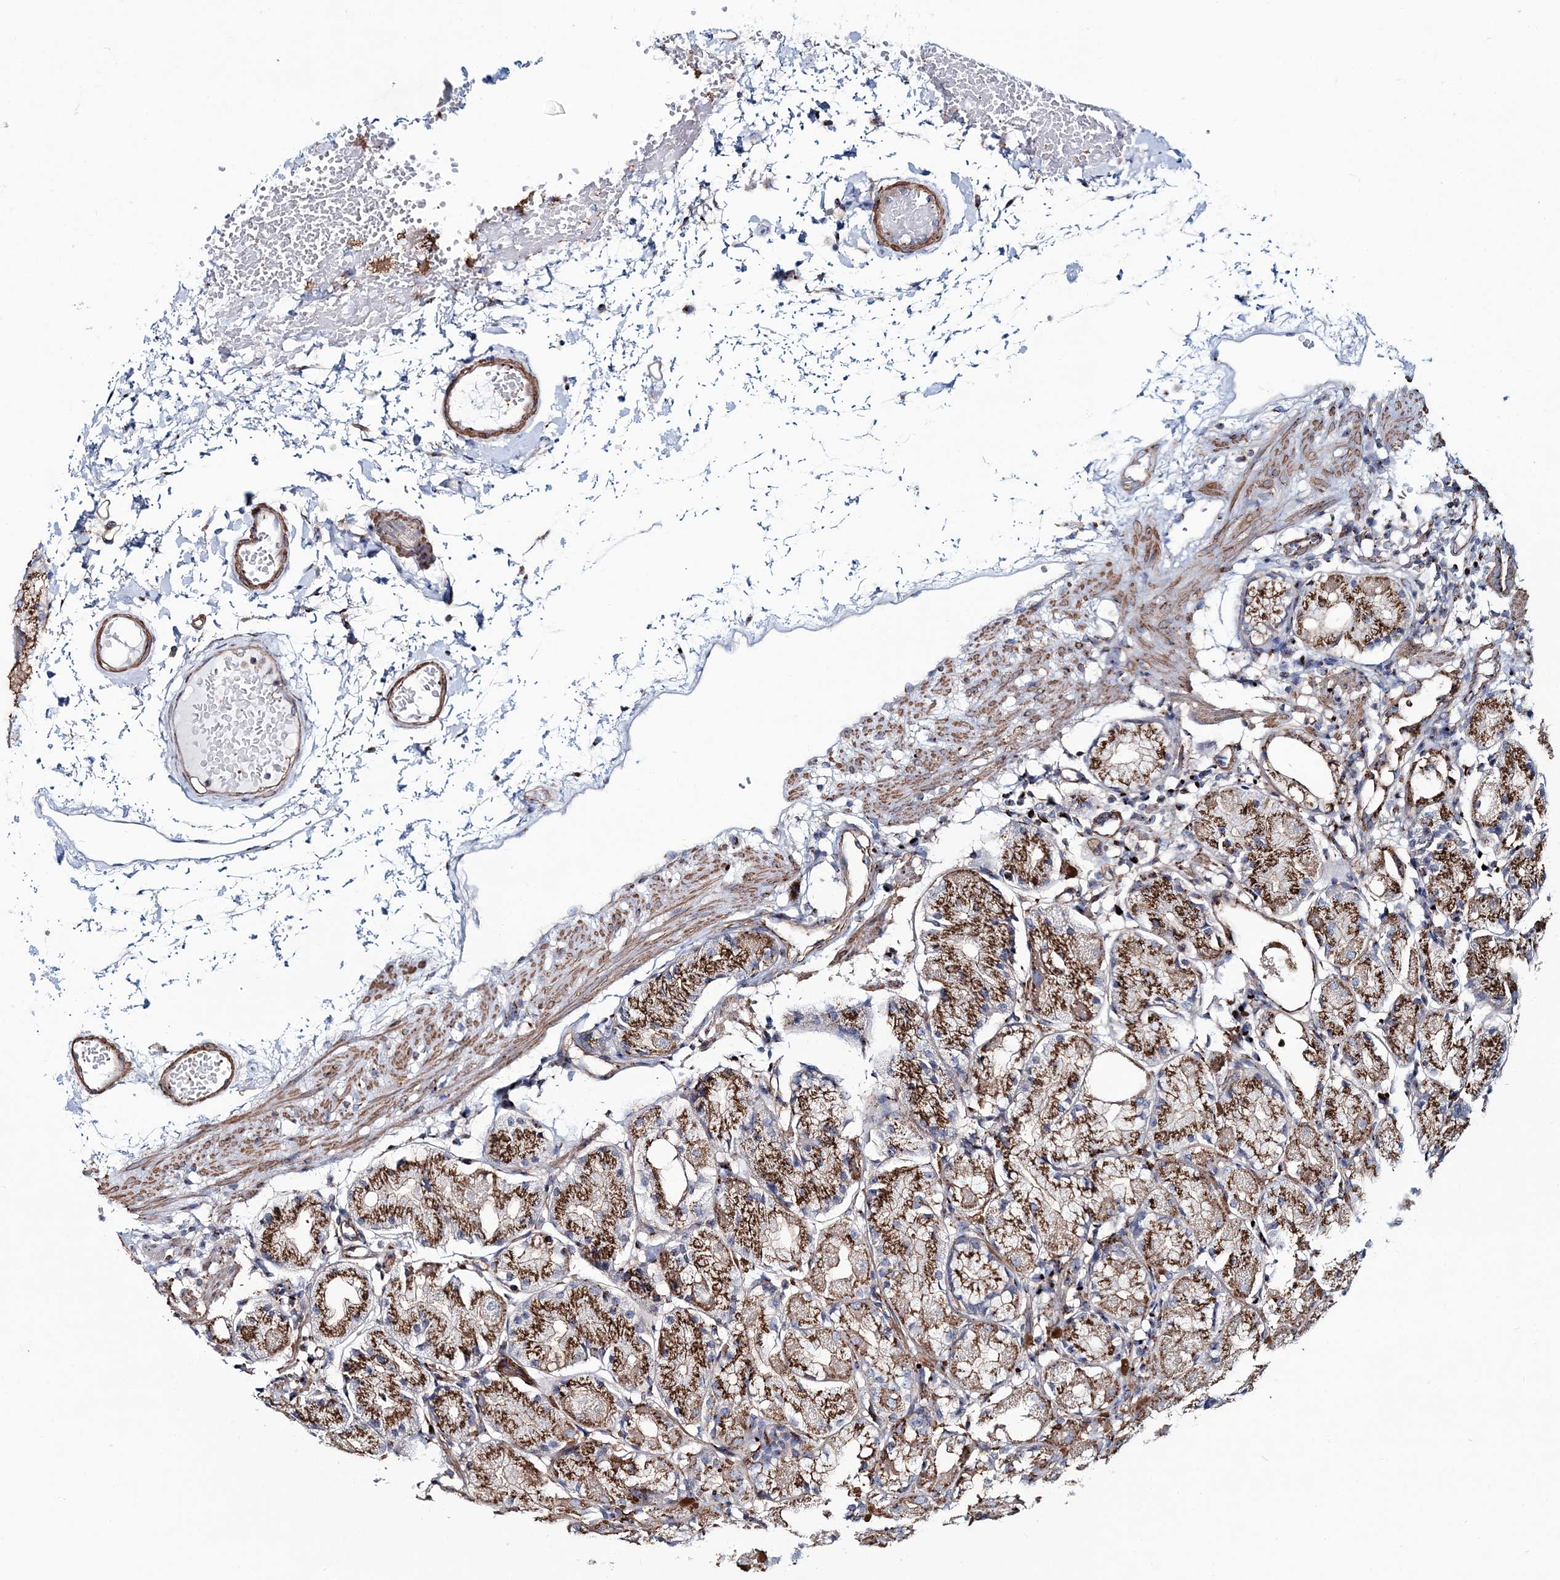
{"staining": {"intensity": "moderate", "quantity": ">75%", "location": "cytoplasmic/membranous"}, "tissue": "stomach", "cell_type": "Glandular cells", "image_type": "normal", "snomed": [{"axis": "morphology", "description": "Normal tissue, NOS"}, {"axis": "topography", "description": "Stomach"}, {"axis": "topography", "description": "Stomach, lower"}], "caption": "DAB immunohistochemical staining of unremarkable human stomach exhibits moderate cytoplasmic/membranous protein staining in about >75% of glandular cells.", "gene": "MAN1A2", "patient": {"sex": "female", "age": 75}}